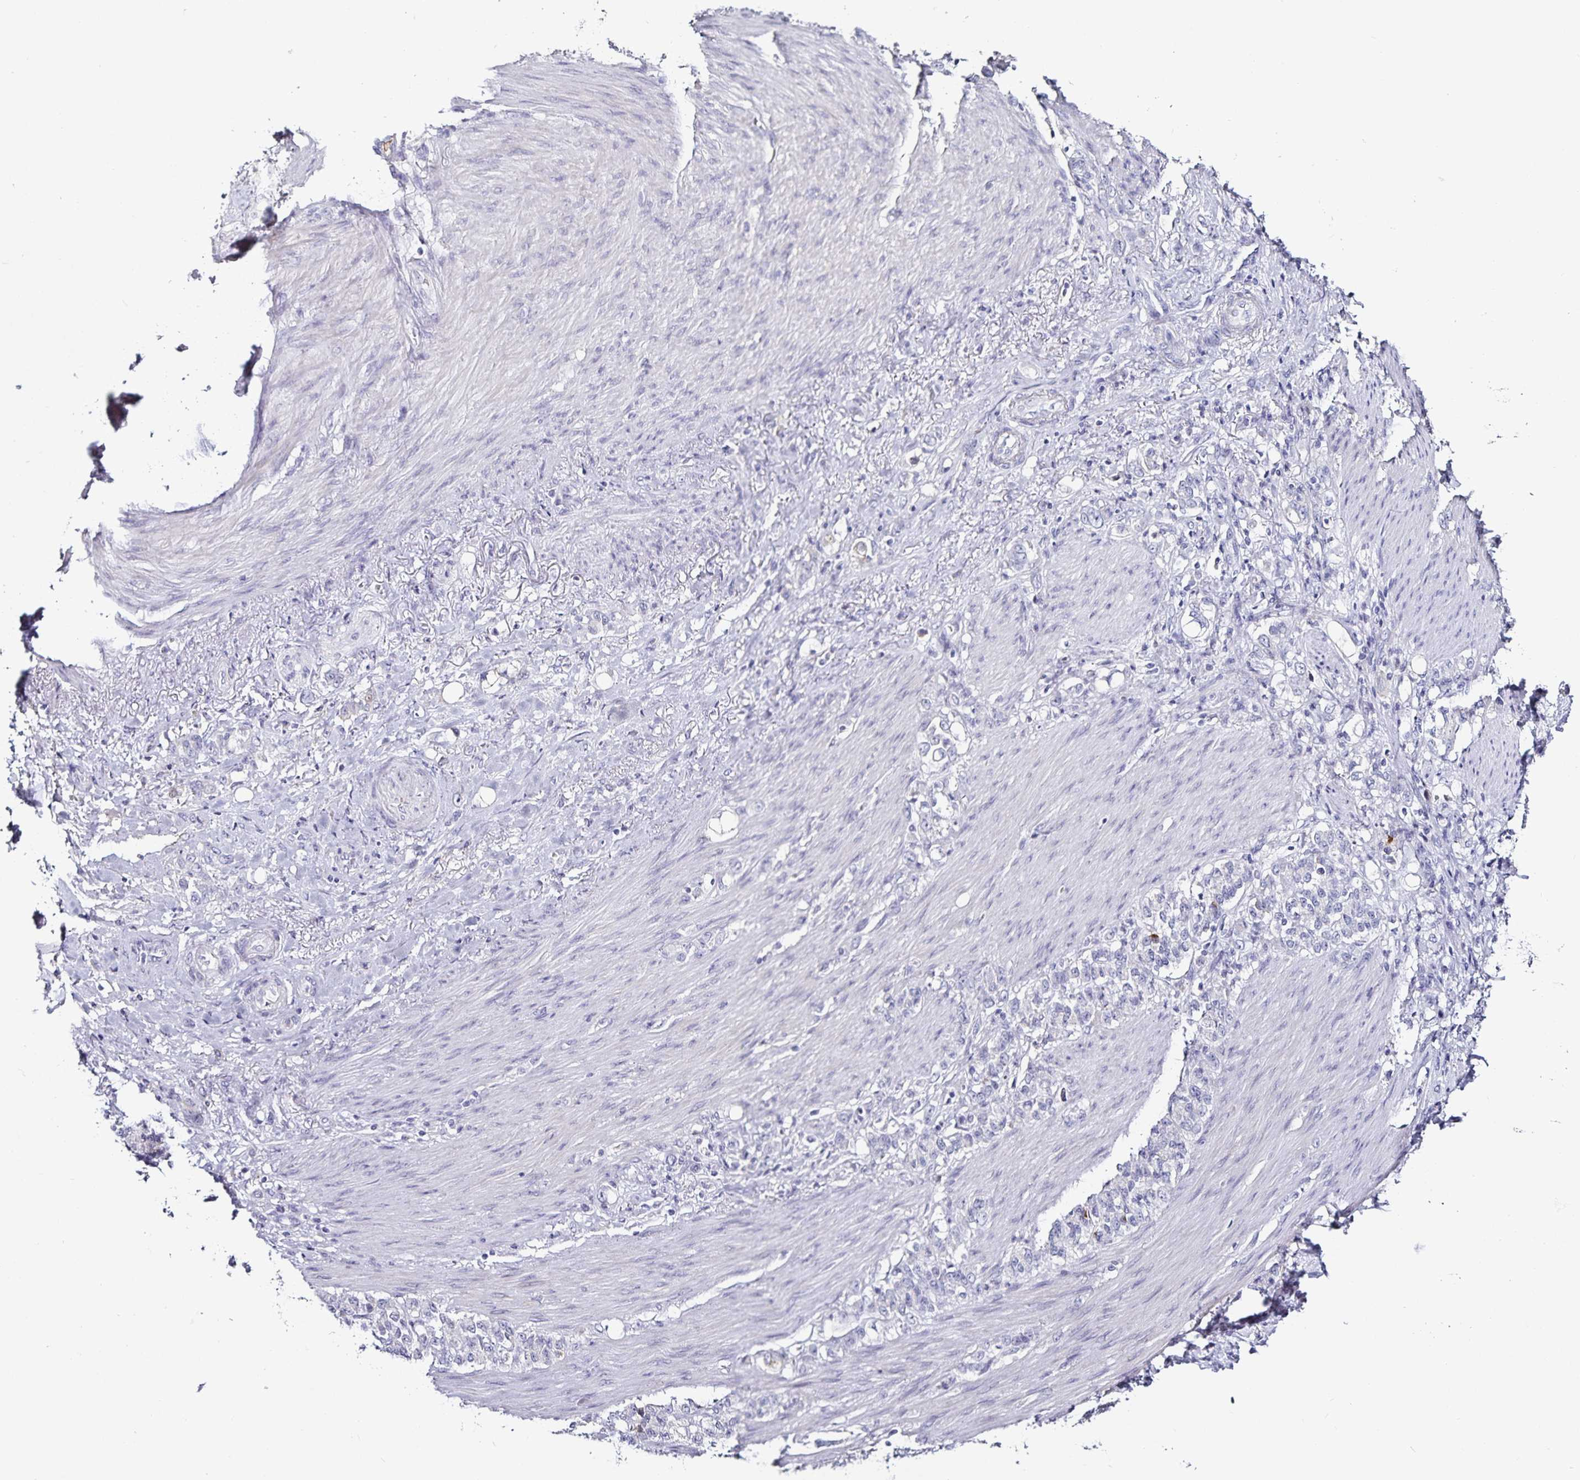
{"staining": {"intensity": "negative", "quantity": "none", "location": "none"}, "tissue": "stomach cancer", "cell_type": "Tumor cells", "image_type": "cancer", "snomed": [{"axis": "morphology", "description": "Adenocarcinoma, NOS"}, {"axis": "topography", "description": "Stomach"}], "caption": "Tumor cells show no significant protein expression in stomach cancer (adenocarcinoma). (Immunohistochemistry (ihc), brightfield microscopy, high magnification).", "gene": "TTR", "patient": {"sex": "female", "age": 79}}